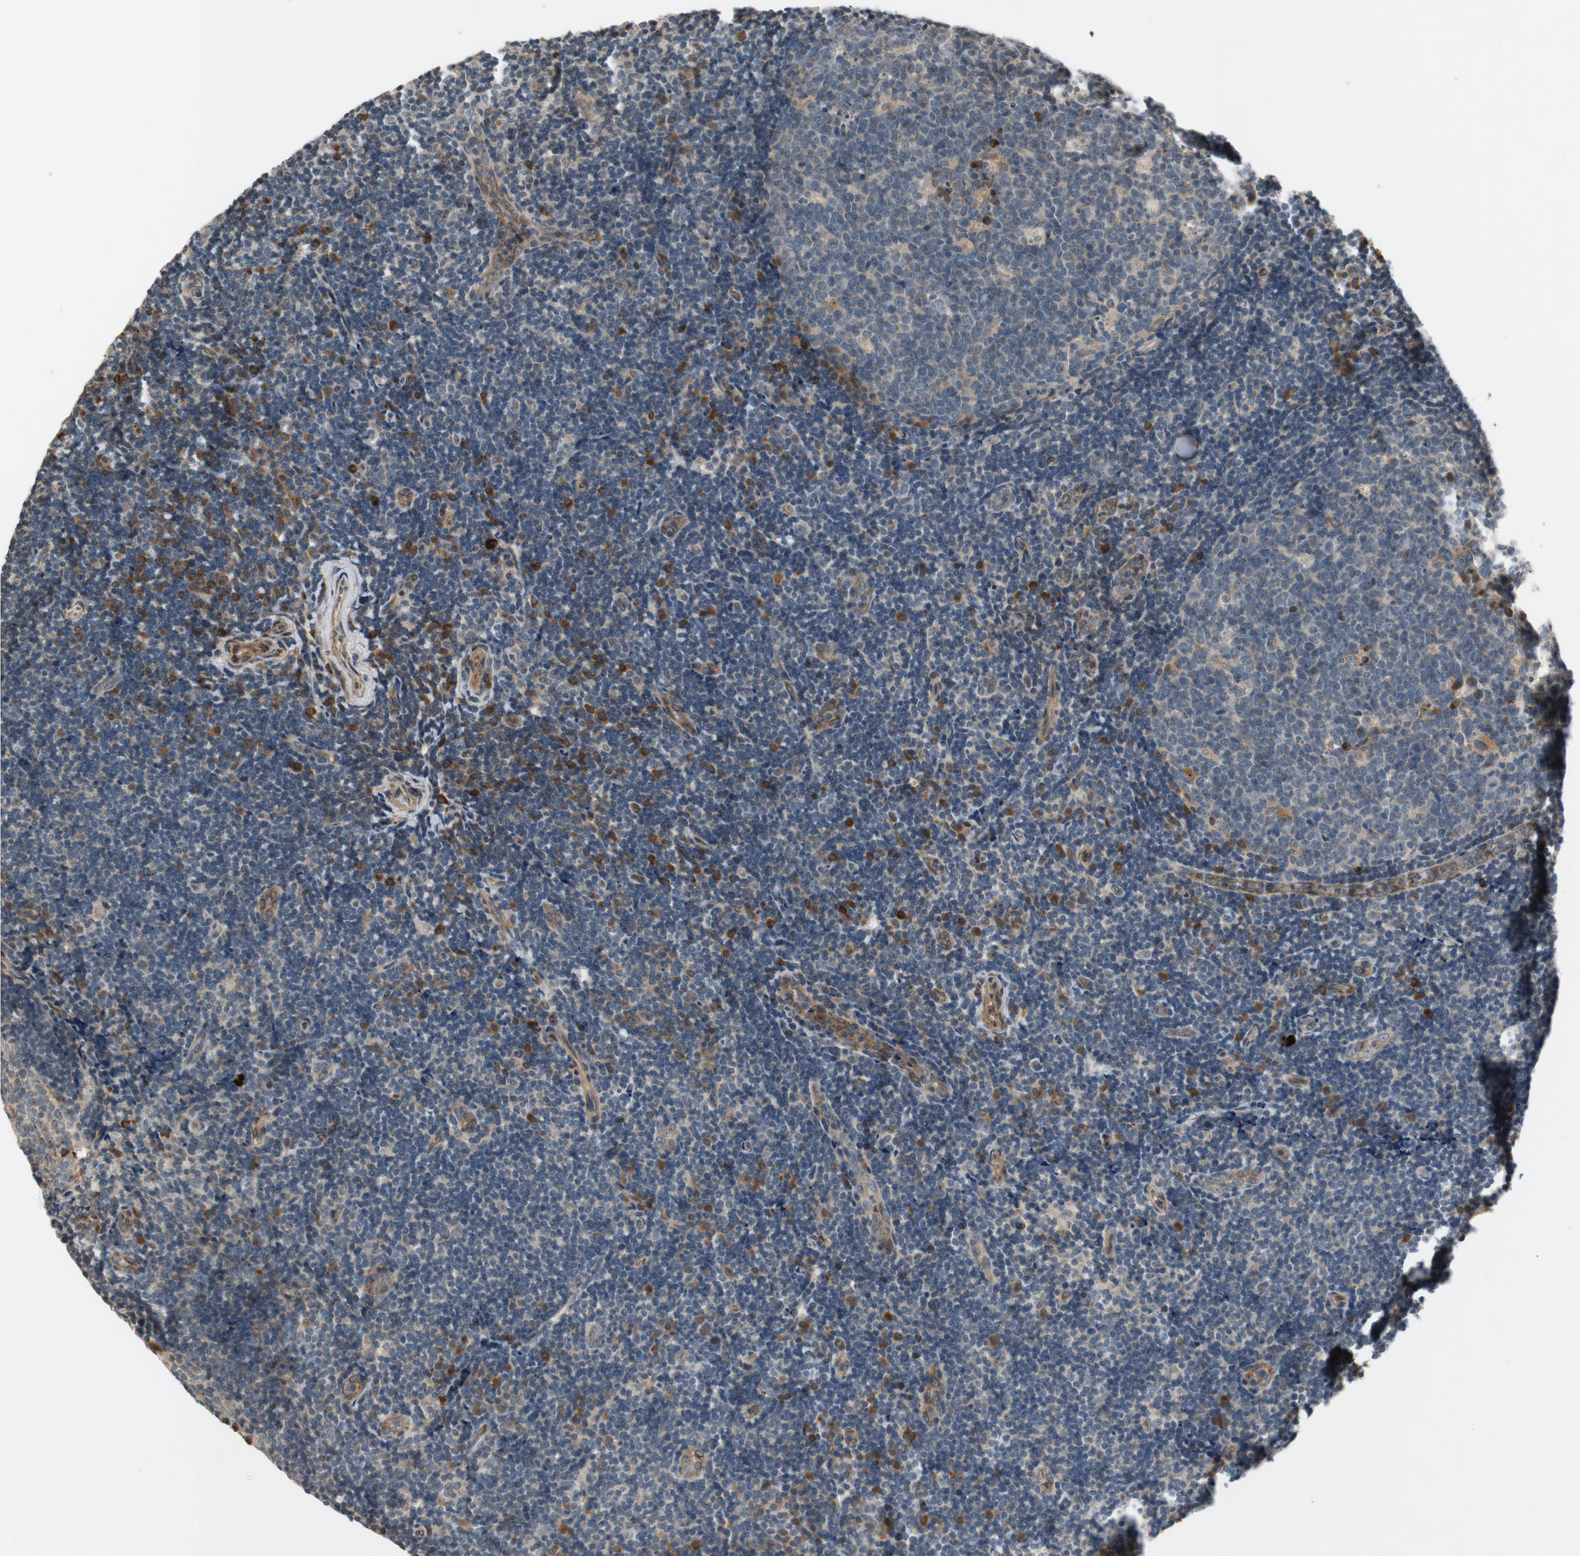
{"staining": {"intensity": "weak", "quantity": ">75%", "location": "cytoplasmic/membranous"}, "tissue": "tonsil", "cell_type": "Germinal center cells", "image_type": "normal", "snomed": [{"axis": "morphology", "description": "Normal tissue, NOS"}, {"axis": "topography", "description": "Tonsil"}], "caption": "Immunohistochemical staining of unremarkable tonsil shows weak cytoplasmic/membranous protein staining in about >75% of germinal center cells.", "gene": "ATP2C1", "patient": {"sex": "female", "age": 40}}